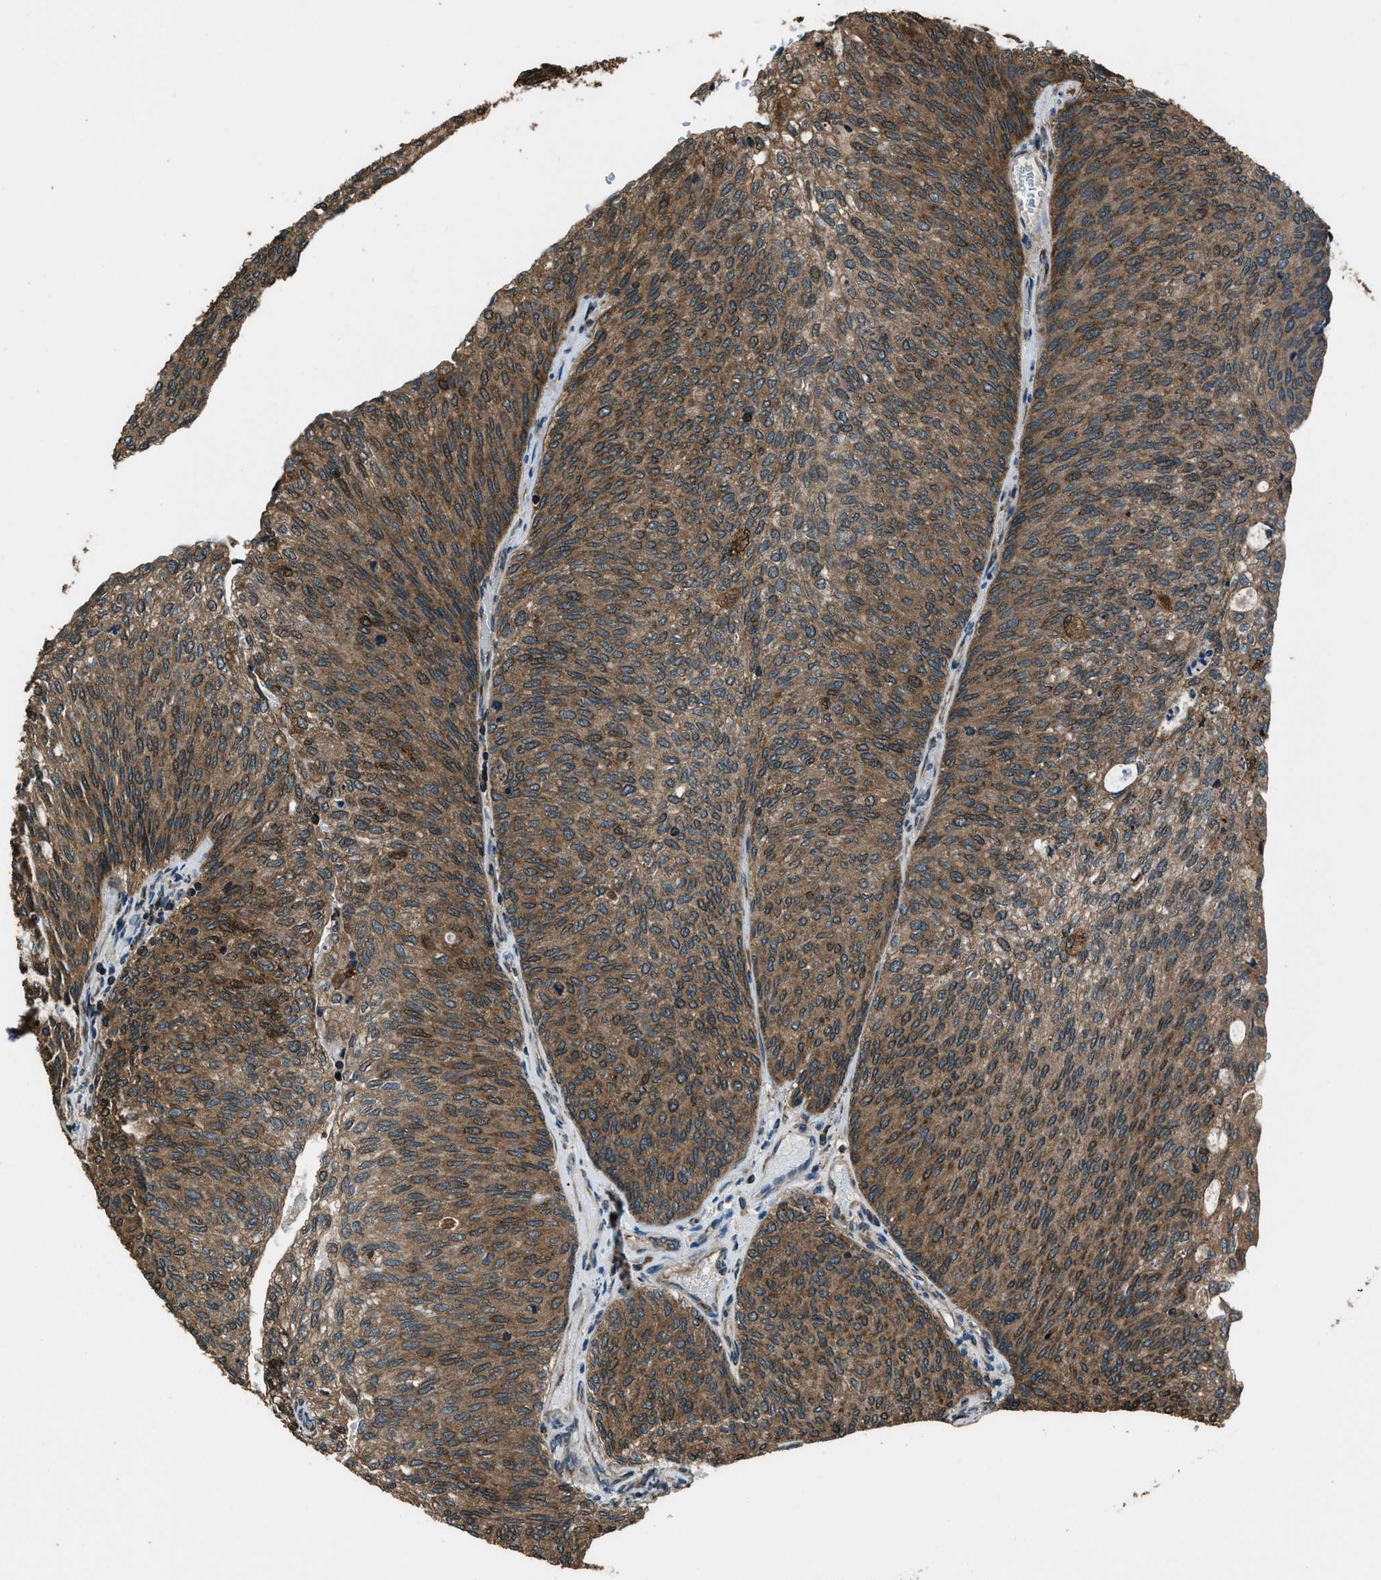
{"staining": {"intensity": "moderate", "quantity": ">75%", "location": "cytoplasmic/membranous"}, "tissue": "urothelial cancer", "cell_type": "Tumor cells", "image_type": "cancer", "snomed": [{"axis": "morphology", "description": "Urothelial carcinoma, Low grade"}, {"axis": "topography", "description": "Urinary bladder"}], "caption": "Immunohistochemistry of urothelial cancer shows medium levels of moderate cytoplasmic/membranous expression in about >75% of tumor cells. The protein is stained brown, and the nuclei are stained in blue (DAB (3,3'-diaminobenzidine) IHC with brightfield microscopy, high magnification).", "gene": "TRIM4", "patient": {"sex": "female", "age": 79}}